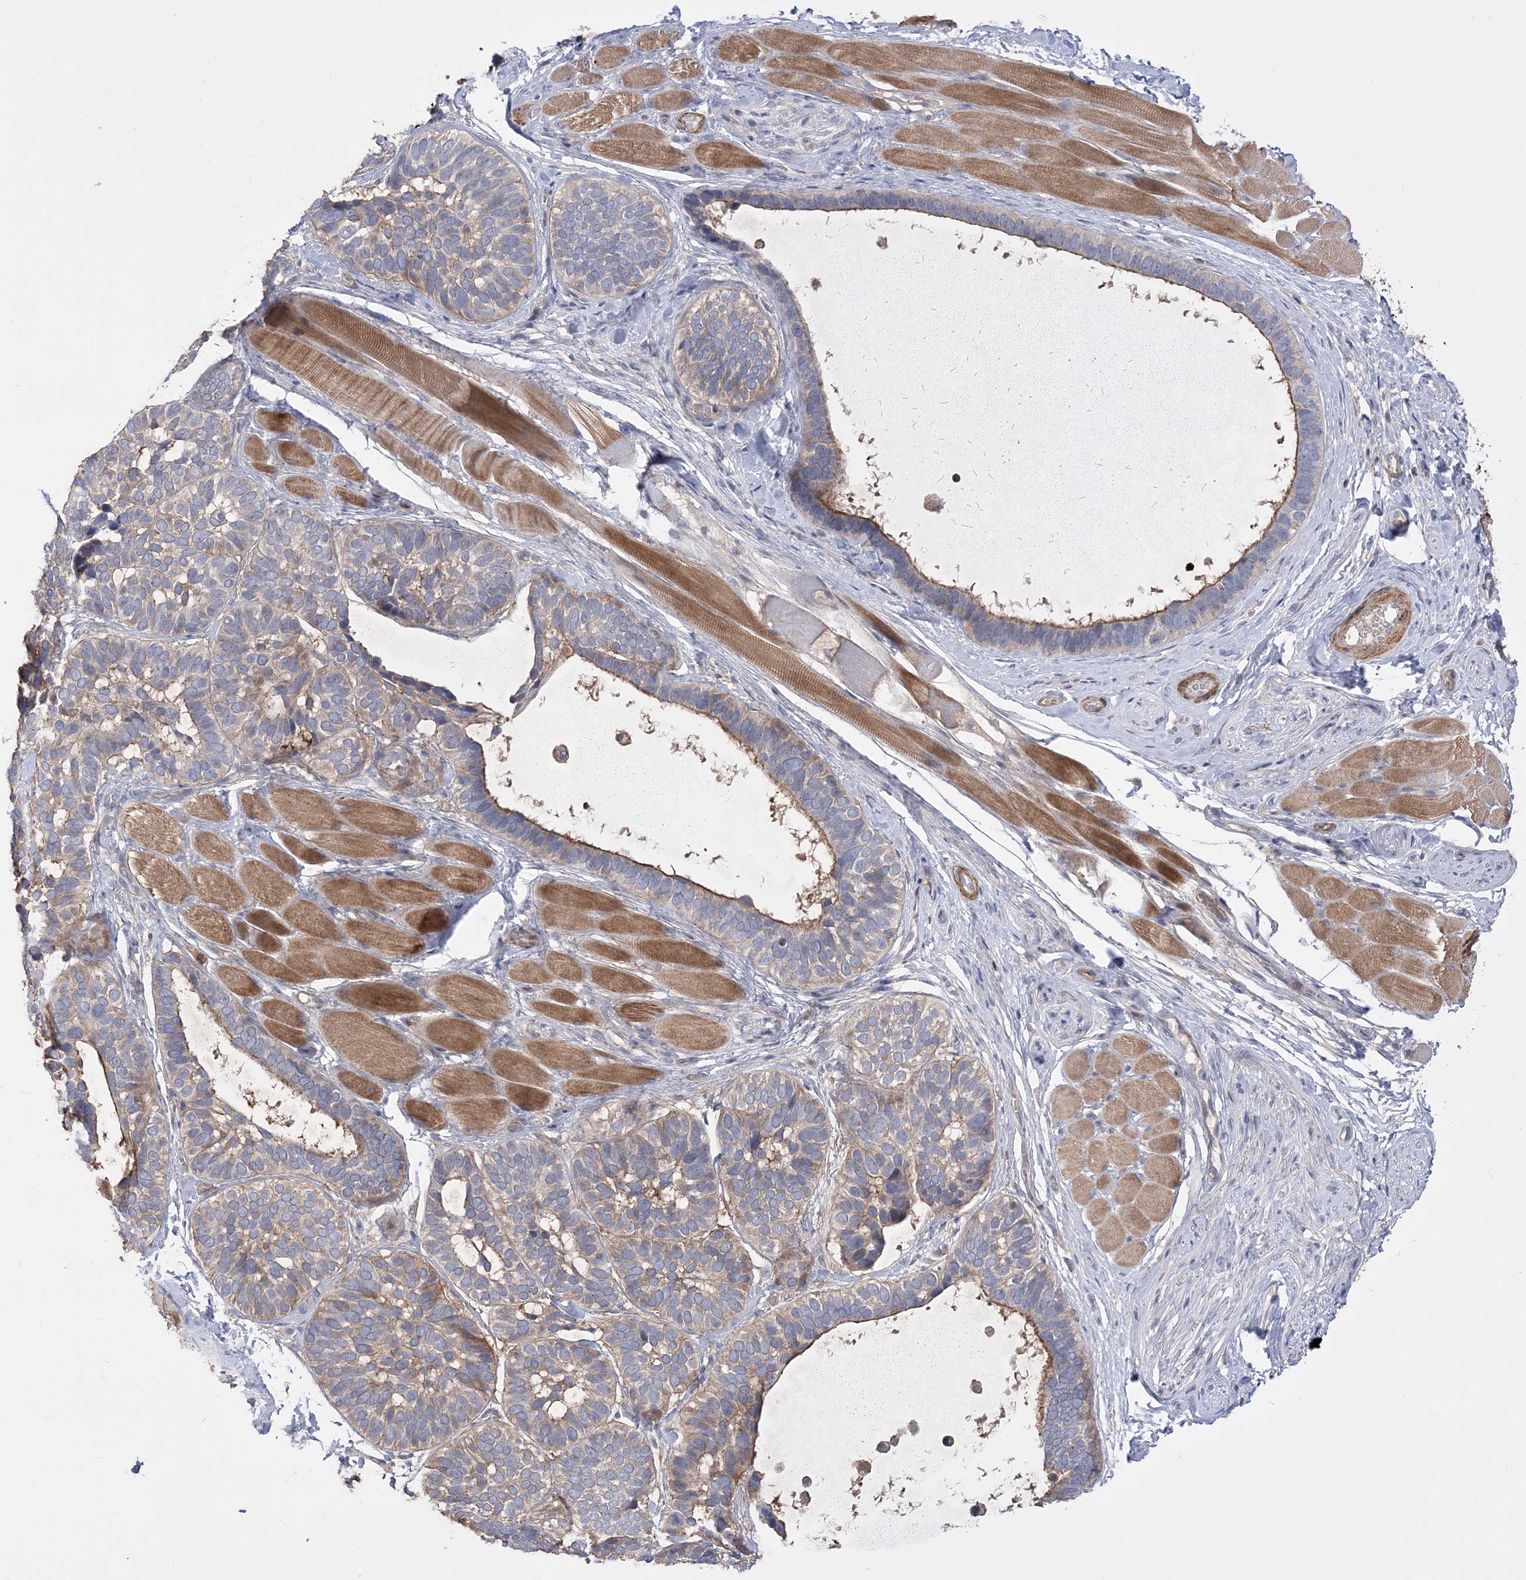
{"staining": {"intensity": "weak", "quantity": ">75%", "location": "cytoplasmic/membranous"}, "tissue": "skin cancer", "cell_type": "Tumor cells", "image_type": "cancer", "snomed": [{"axis": "morphology", "description": "Basal cell carcinoma"}, {"axis": "topography", "description": "Skin"}], "caption": "An immunohistochemistry (IHC) image of tumor tissue is shown. Protein staining in brown shows weak cytoplasmic/membranous positivity in skin cancer within tumor cells.", "gene": "SLFN14", "patient": {"sex": "male", "age": 62}}